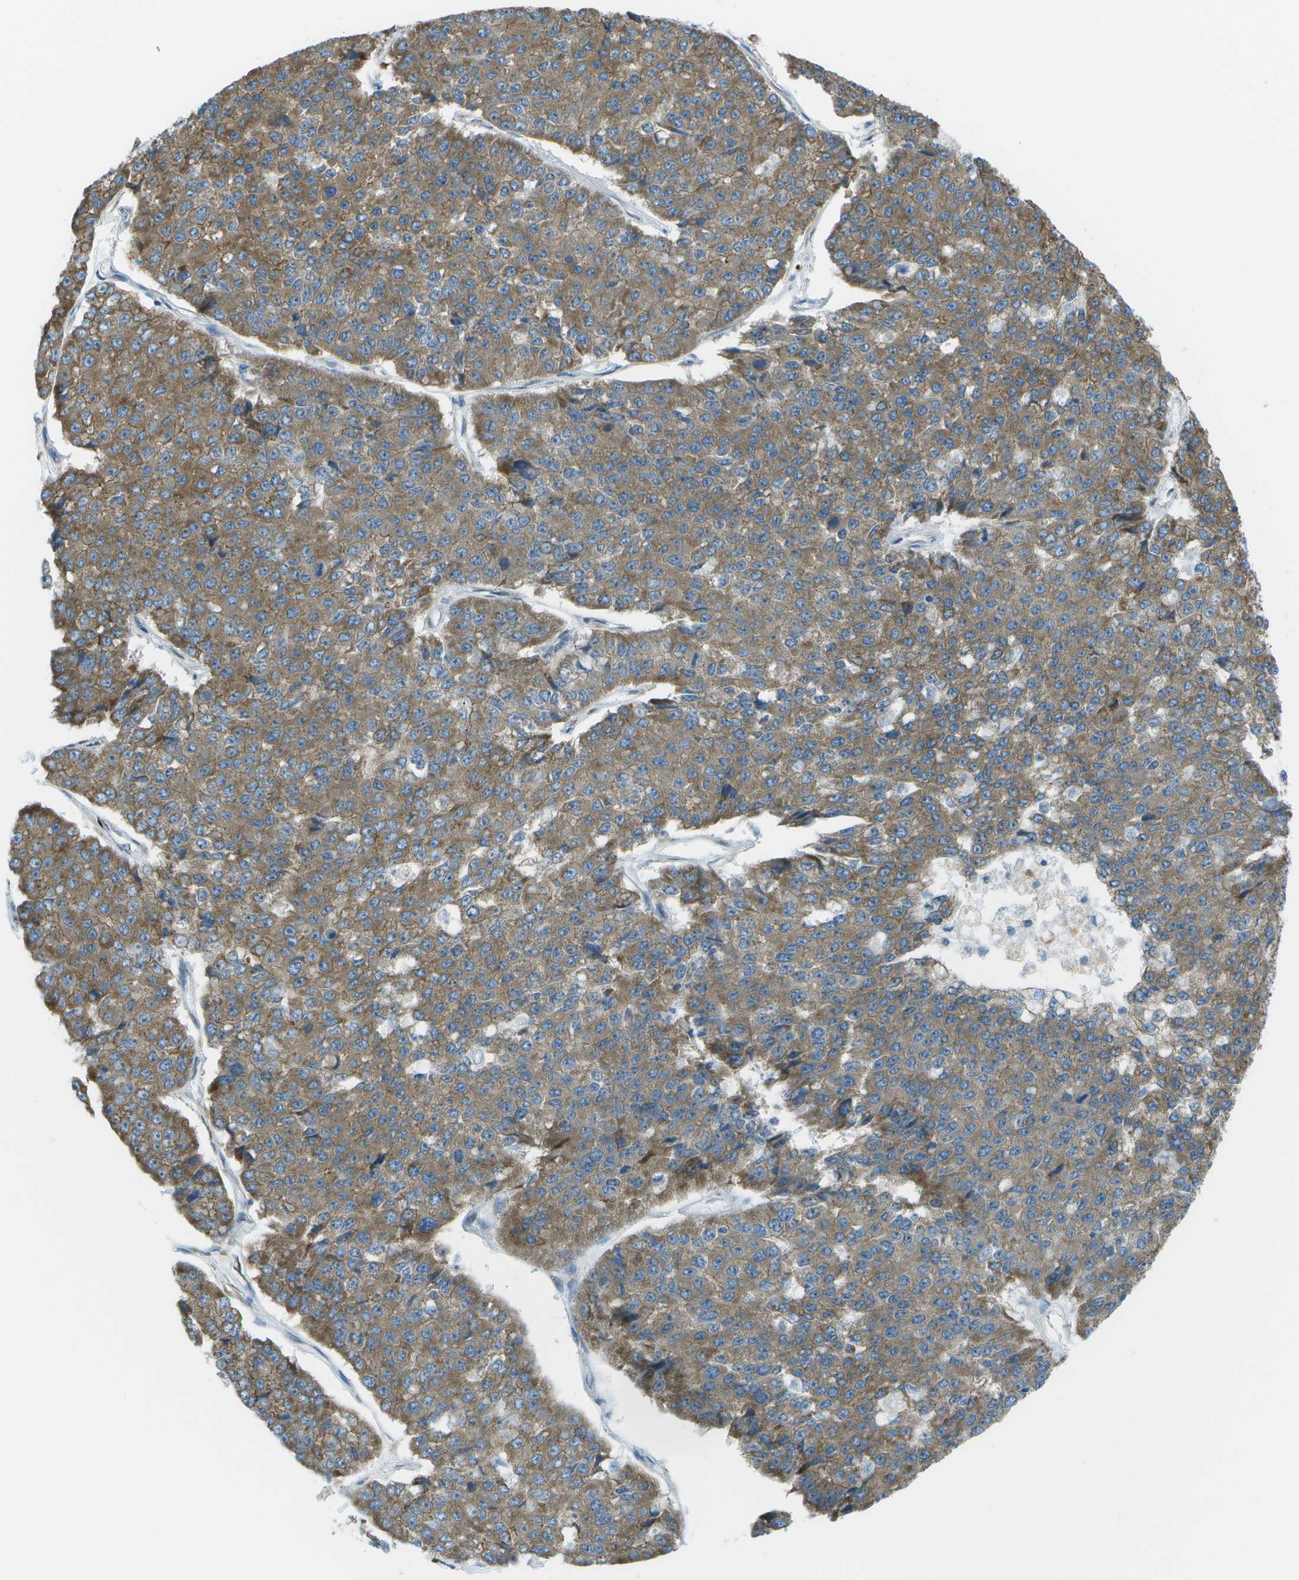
{"staining": {"intensity": "moderate", "quantity": ">75%", "location": "cytoplasmic/membranous"}, "tissue": "pancreatic cancer", "cell_type": "Tumor cells", "image_type": "cancer", "snomed": [{"axis": "morphology", "description": "Adenocarcinoma, NOS"}, {"axis": "topography", "description": "Pancreas"}], "caption": "A micrograph of pancreatic cancer stained for a protein displays moderate cytoplasmic/membranous brown staining in tumor cells.", "gene": "KCTD3", "patient": {"sex": "male", "age": 50}}